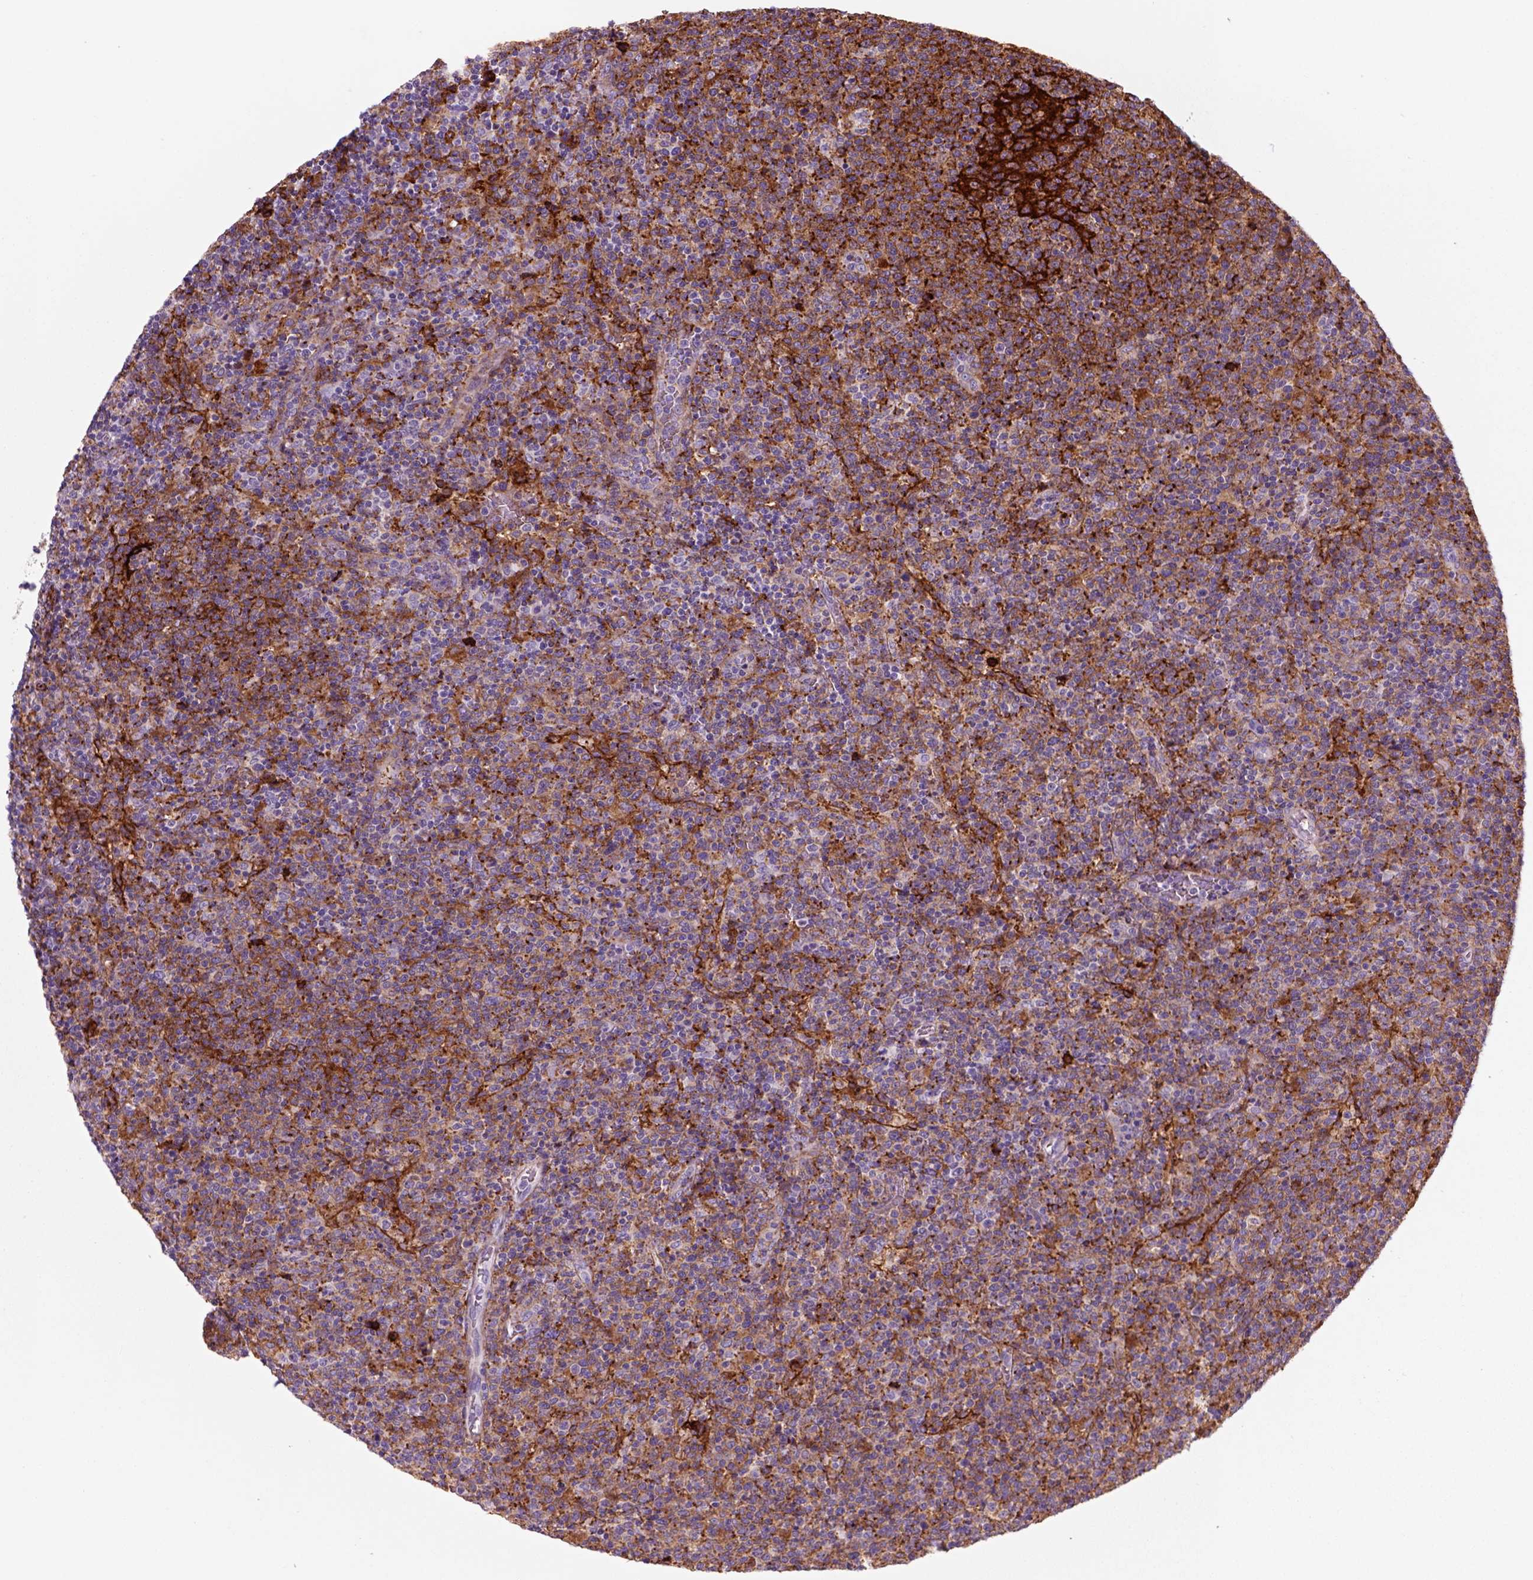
{"staining": {"intensity": "negative", "quantity": "none", "location": "none"}, "tissue": "lymphoma", "cell_type": "Tumor cells", "image_type": "cancer", "snomed": [{"axis": "morphology", "description": "Malignant lymphoma, non-Hodgkin's type, High grade"}, {"axis": "topography", "description": "Lymph node"}], "caption": "Immunohistochemistry photomicrograph of lymphoma stained for a protein (brown), which demonstrates no staining in tumor cells.", "gene": "MARCKS", "patient": {"sex": "male", "age": 61}}